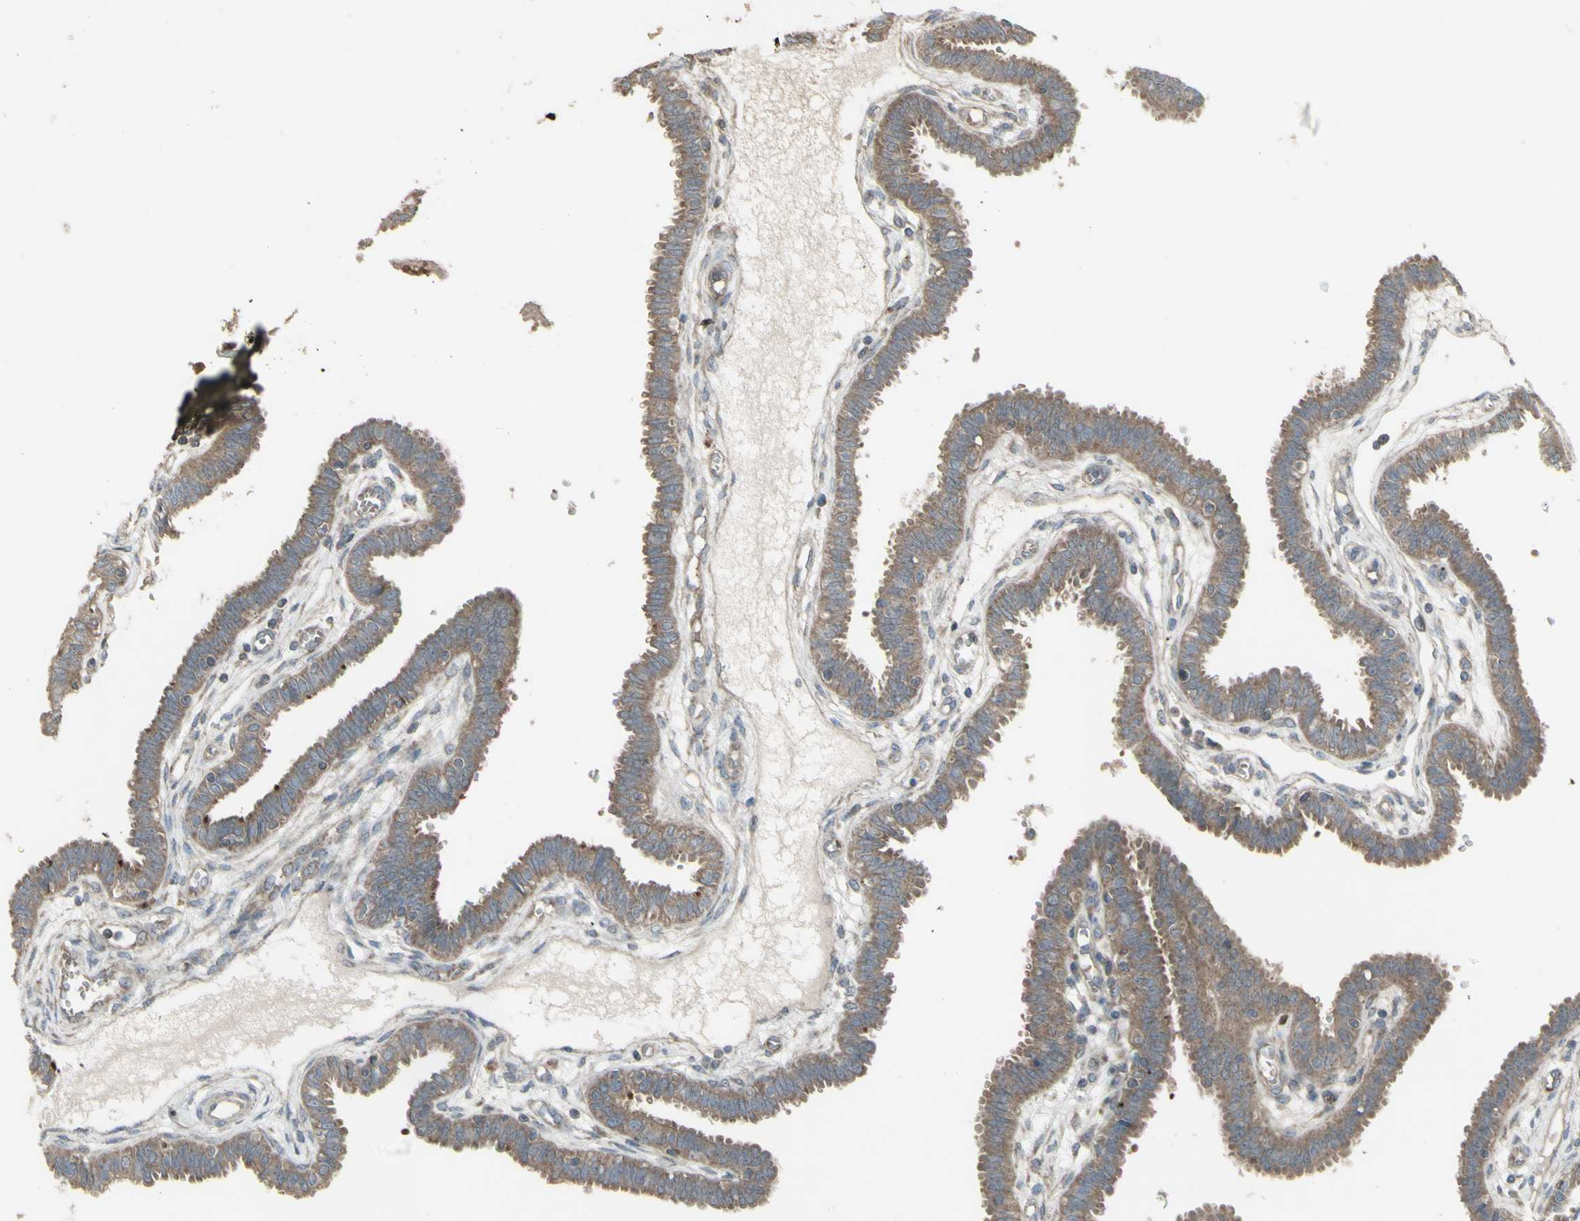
{"staining": {"intensity": "moderate", "quantity": ">75%", "location": "cytoplasmic/membranous"}, "tissue": "fallopian tube", "cell_type": "Glandular cells", "image_type": "normal", "snomed": [{"axis": "morphology", "description": "Normal tissue, NOS"}, {"axis": "topography", "description": "Fallopian tube"}], "caption": "Immunohistochemical staining of benign fallopian tube displays moderate cytoplasmic/membranous protein staining in approximately >75% of glandular cells.", "gene": "SHC1", "patient": {"sex": "female", "age": 32}}